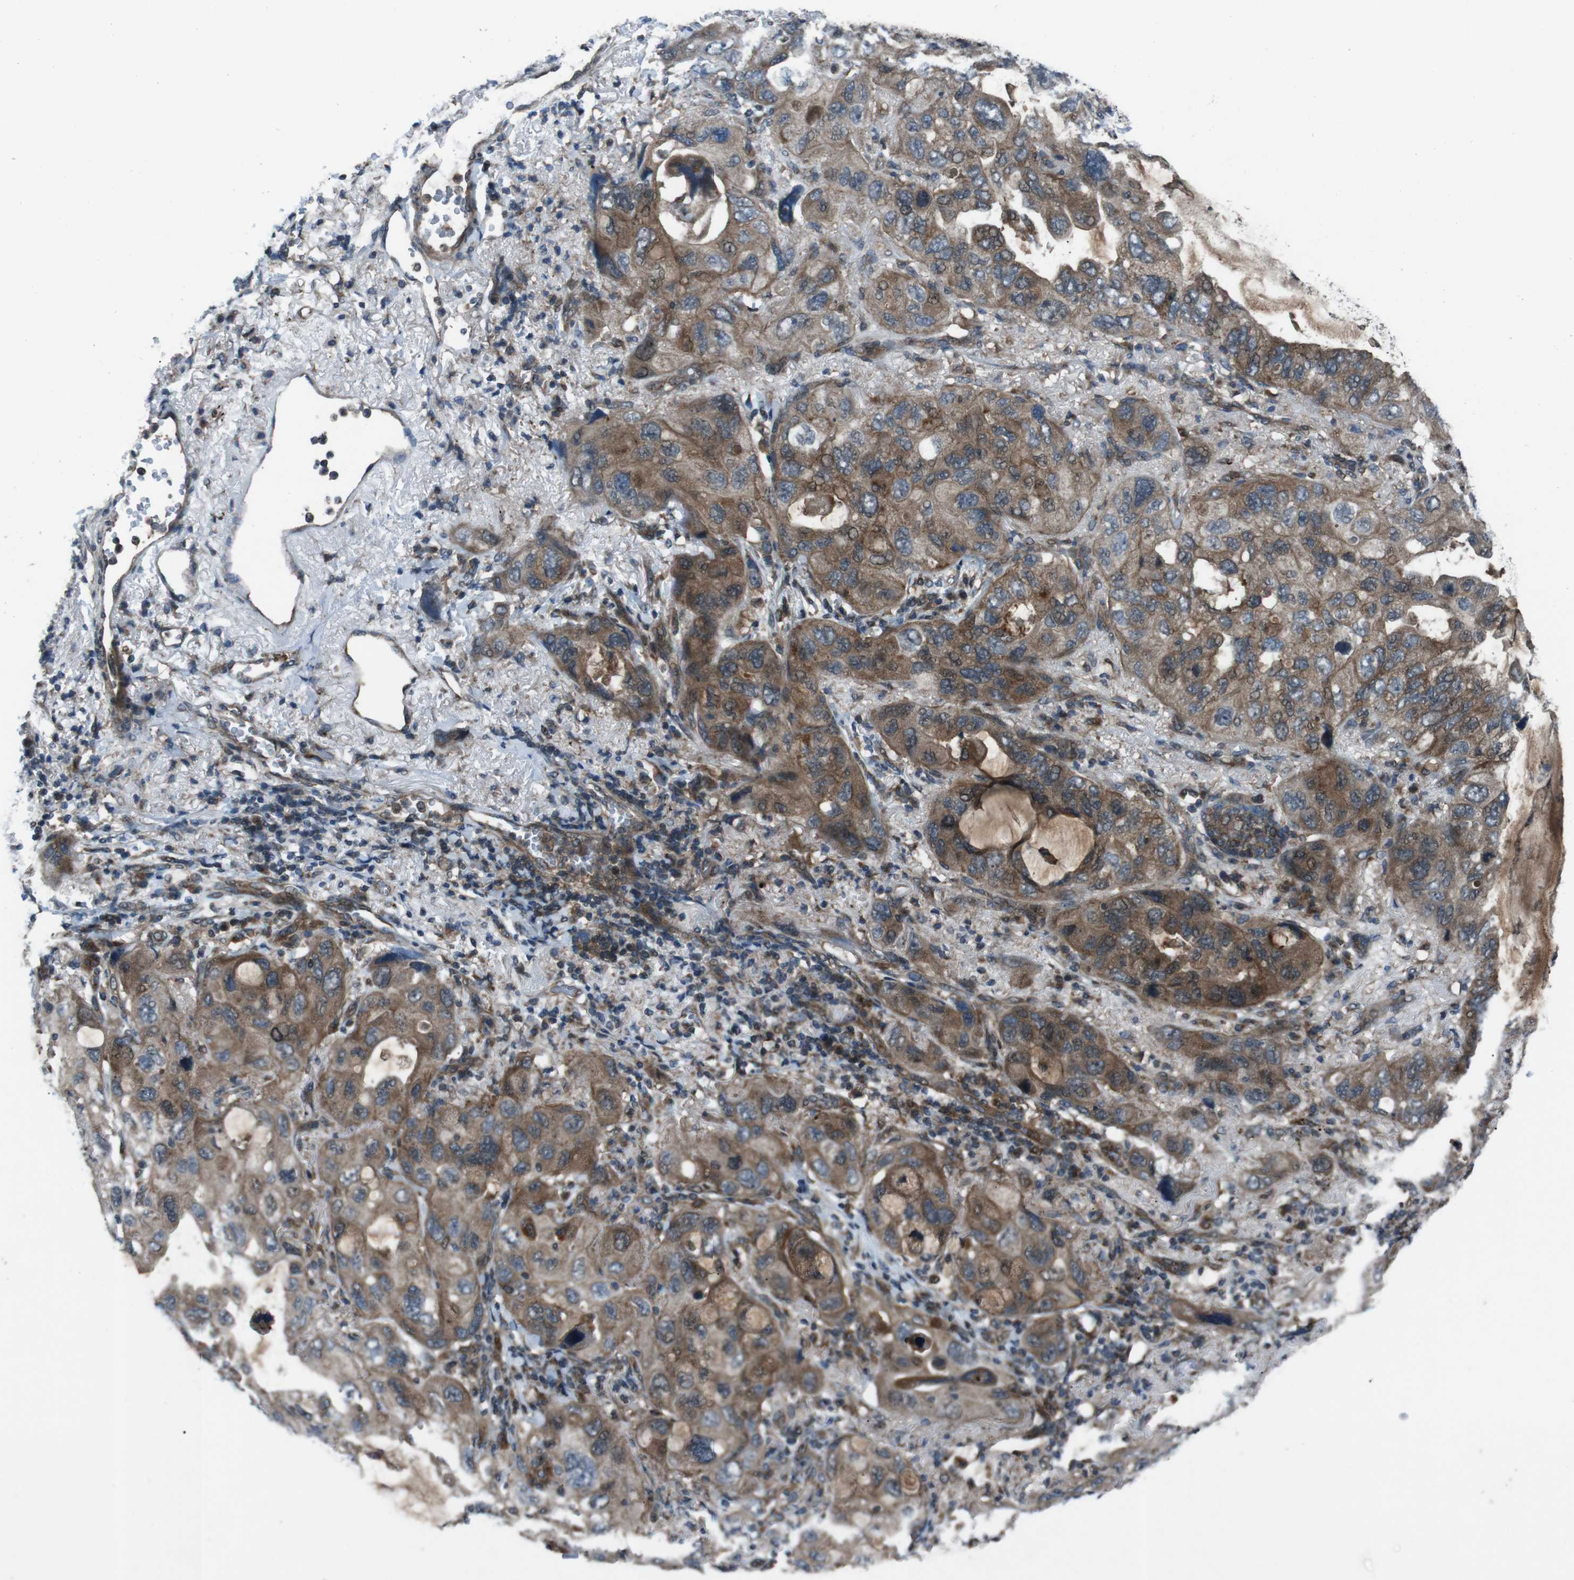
{"staining": {"intensity": "moderate", "quantity": ">75%", "location": "cytoplasmic/membranous"}, "tissue": "lung cancer", "cell_type": "Tumor cells", "image_type": "cancer", "snomed": [{"axis": "morphology", "description": "Squamous cell carcinoma, NOS"}, {"axis": "topography", "description": "Lung"}], "caption": "Lung cancer stained with a protein marker reveals moderate staining in tumor cells.", "gene": "SLC27A4", "patient": {"sex": "female", "age": 73}}